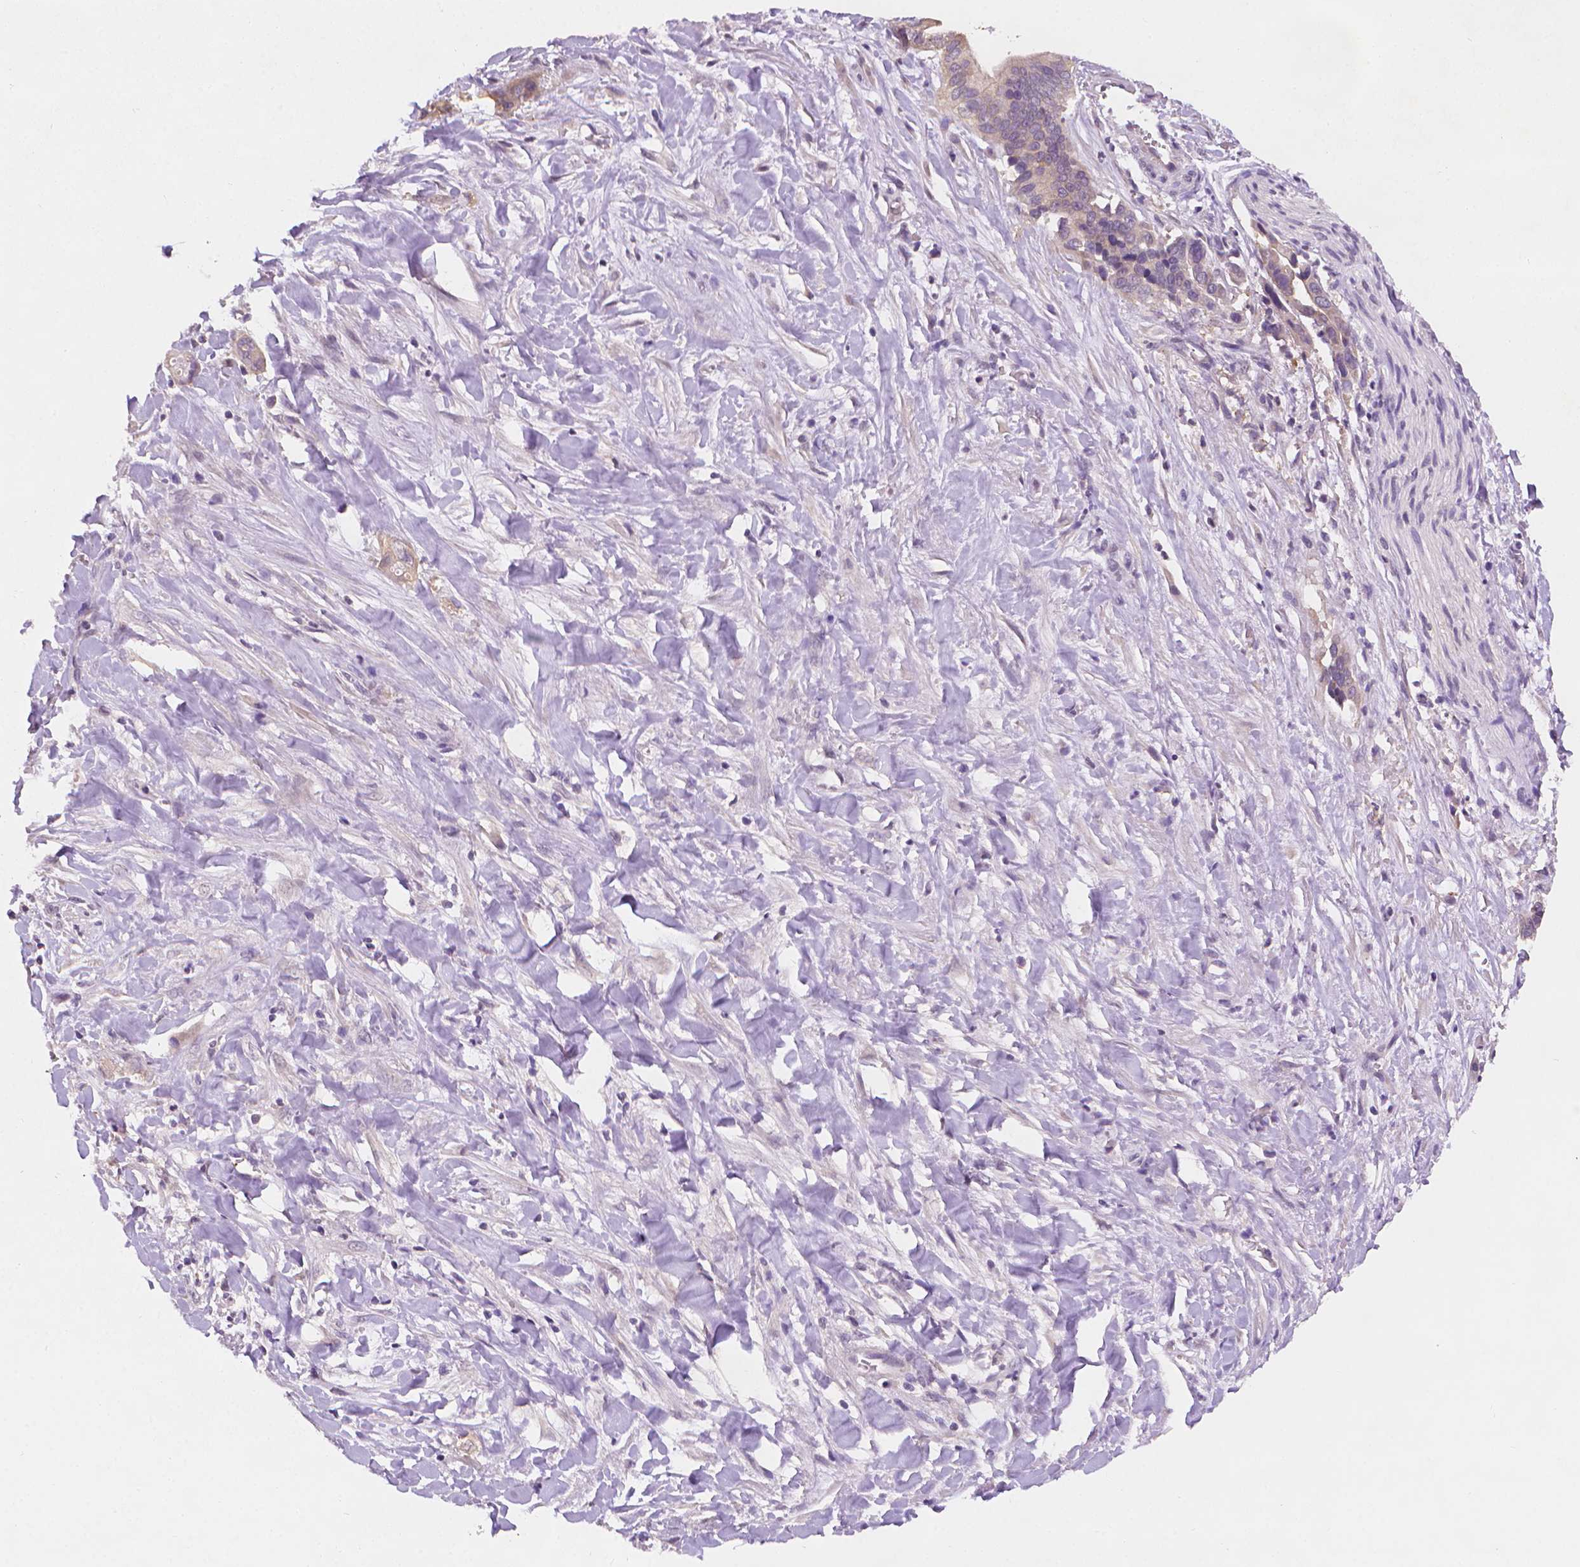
{"staining": {"intensity": "negative", "quantity": "none", "location": "none"}, "tissue": "liver cancer", "cell_type": "Tumor cells", "image_type": "cancer", "snomed": [{"axis": "morphology", "description": "Cholangiocarcinoma"}, {"axis": "topography", "description": "Liver"}], "caption": "Tumor cells show no significant protein positivity in liver cancer.", "gene": "FASN", "patient": {"sex": "female", "age": 79}}